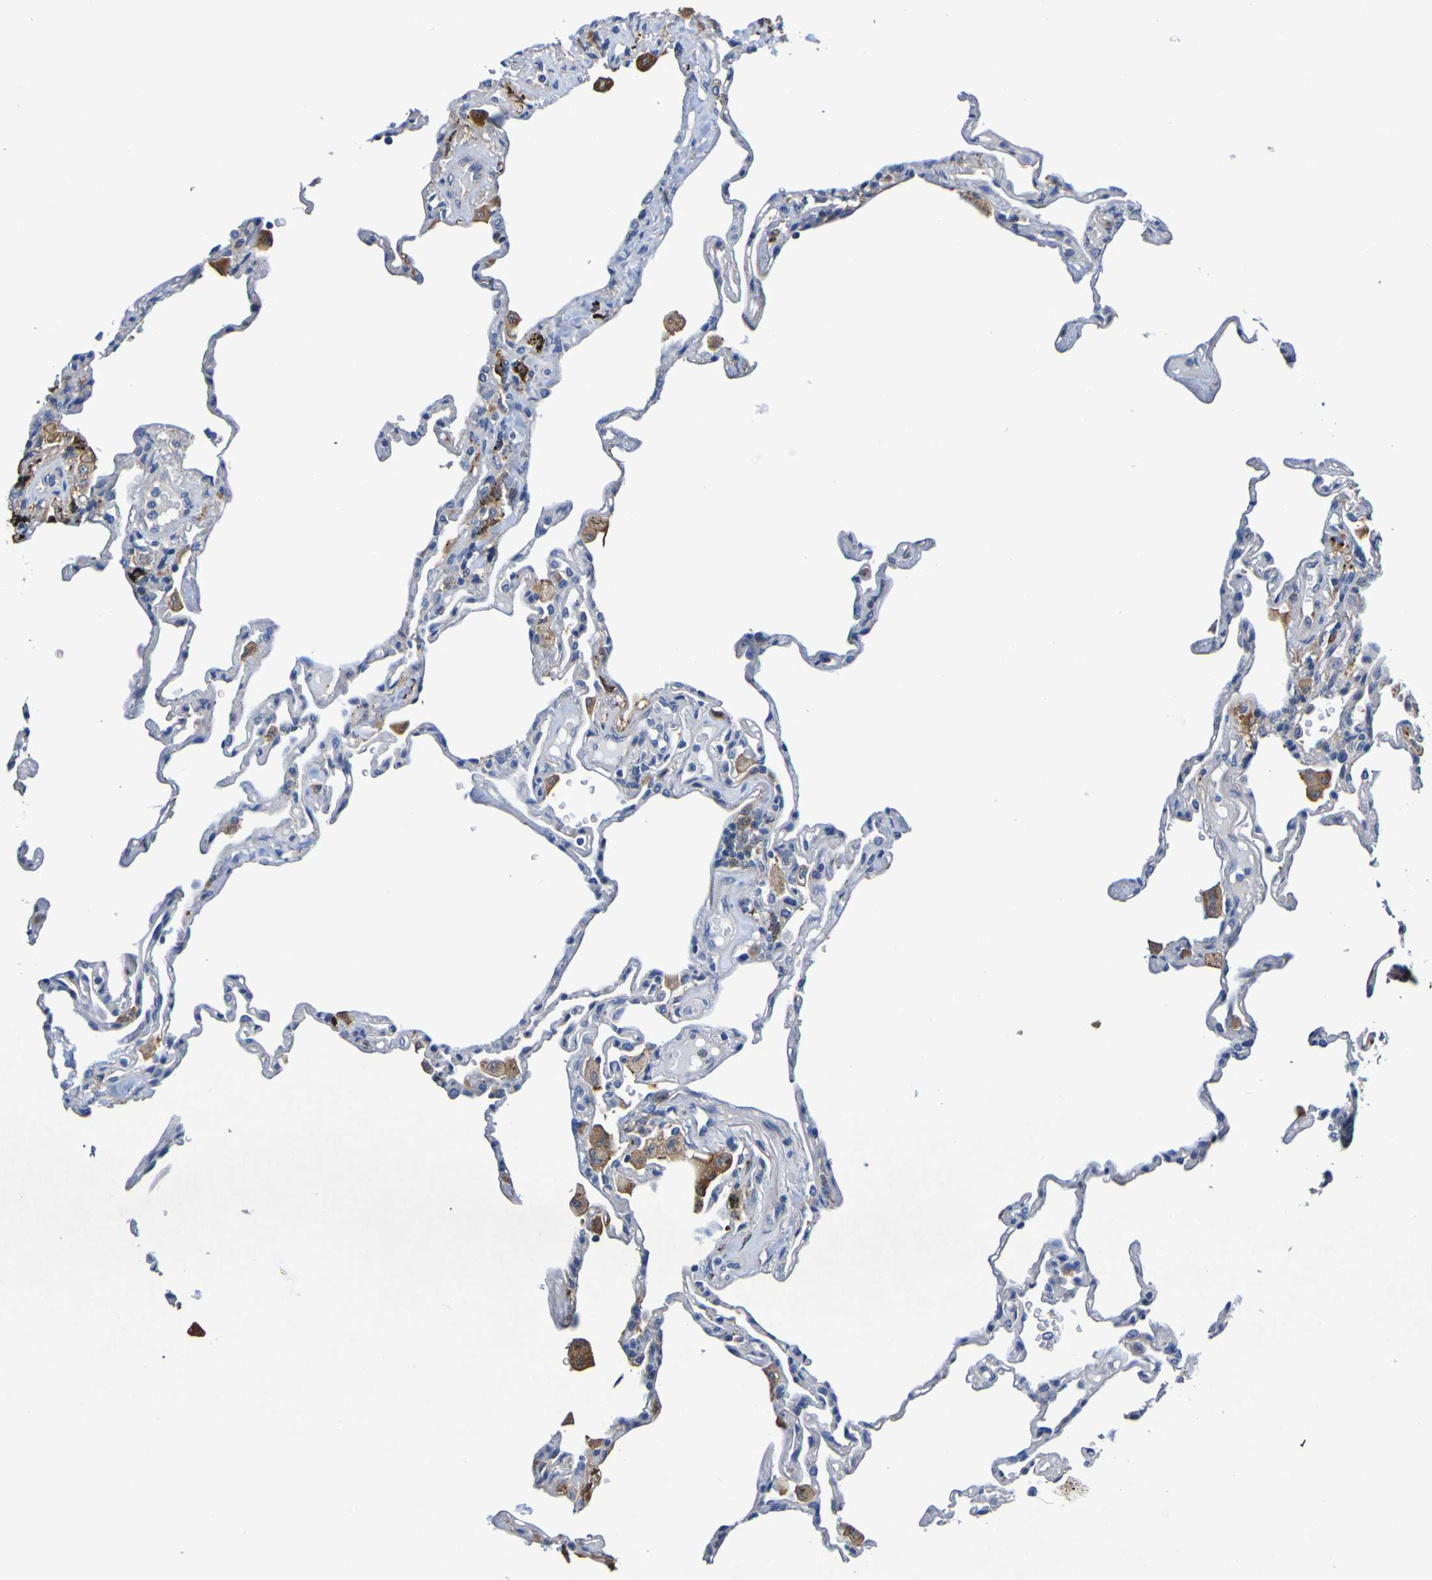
{"staining": {"intensity": "negative", "quantity": "none", "location": "none"}, "tissue": "lung", "cell_type": "Alveolar cells", "image_type": "normal", "snomed": [{"axis": "morphology", "description": "Normal tissue, NOS"}, {"axis": "topography", "description": "Lung"}], "caption": "Immunohistochemistry (IHC) of benign lung demonstrates no expression in alveolar cells.", "gene": "METAP2", "patient": {"sex": "male", "age": 59}}